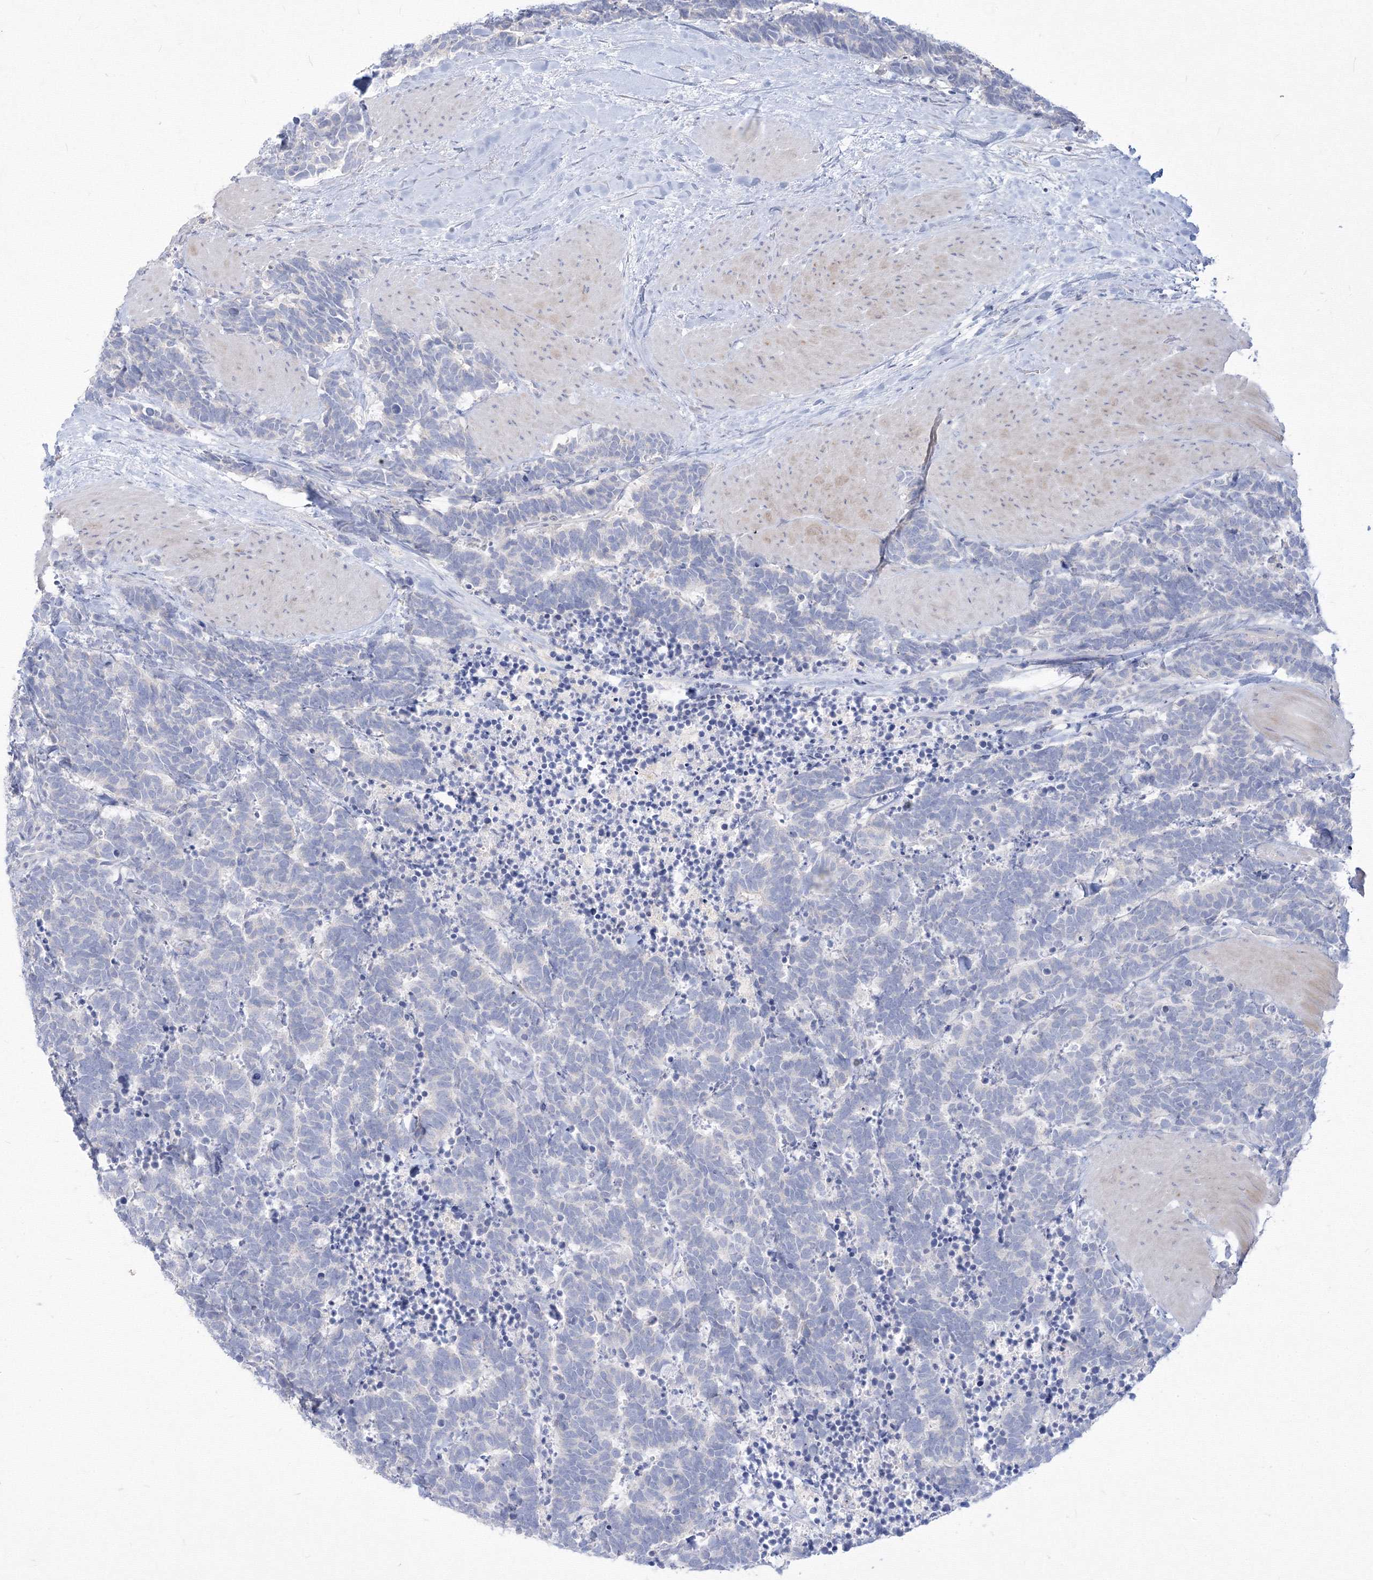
{"staining": {"intensity": "negative", "quantity": "none", "location": "none"}, "tissue": "carcinoid", "cell_type": "Tumor cells", "image_type": "cancer", "snomed": [{"axis": "morphology", "description": "Carcinoma, NOS"}, {"axis": "morphology", "description": "Carcinoid, malignant, NOS"}, {"axis": "topography", "description": "Urinary bladder"}], "caption": "Protein analysis of carcinoid demonstrates no significant staining in tumor cells.", "gene": "FBXL8", "patient": {"sex": "male", "age": 57}}